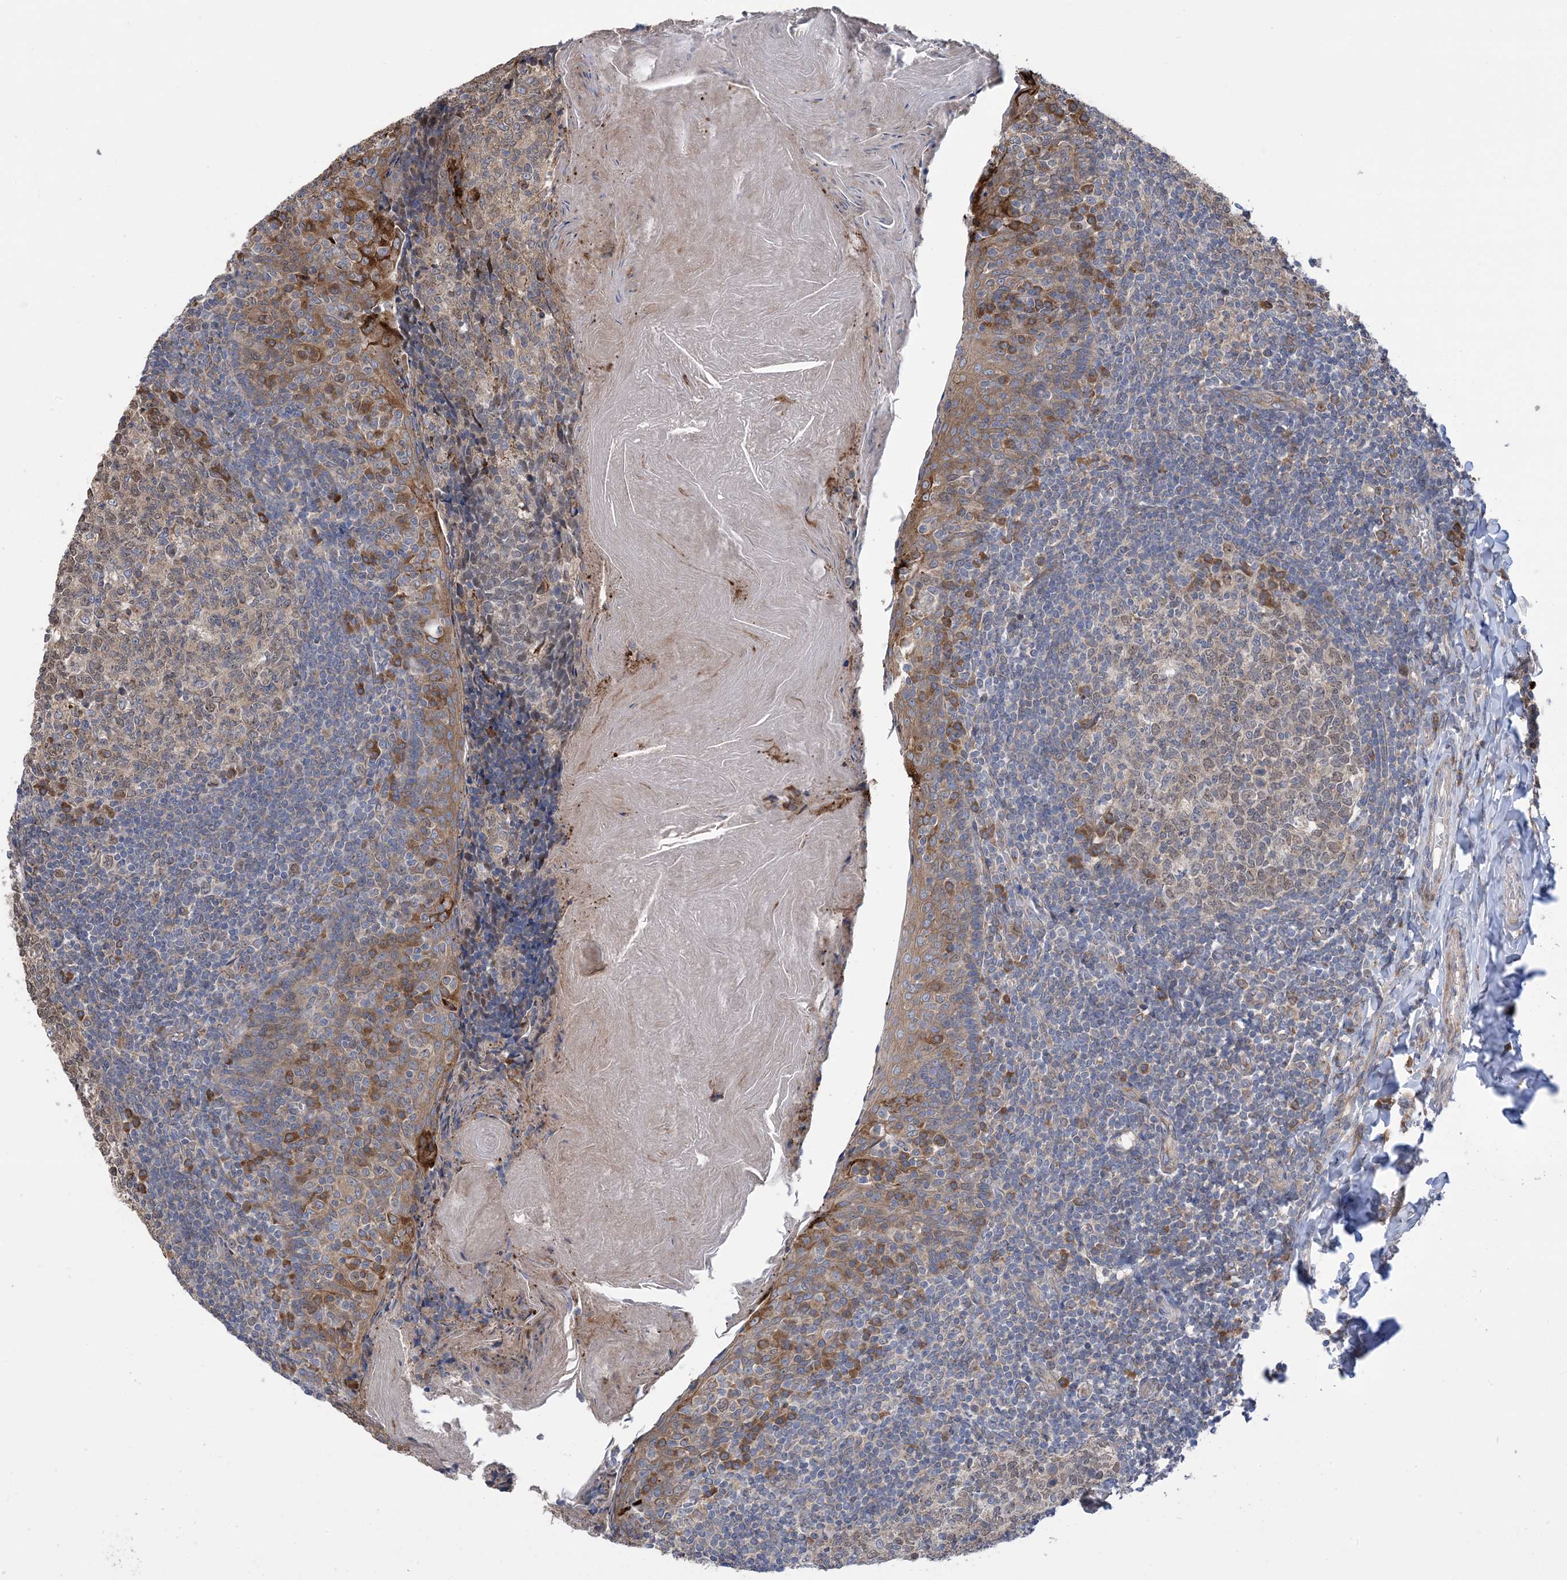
{"staining": {"intensity": "weak", "quantity": "<25%", "location": "cytoplasmic/membranous"}, "tissue": "tonsil", "cell_type": "Germinal center cells", "image_type": "normal", "snomed": [{"axis": "morphology", "description": "Normal tissue, NOS"}, {"axis": "topography", "description": "Tonsil"}], "caption": "Immunohistochemical staining of benign tonsil exhibits no significant expression in germinal center cells.", "gene": "CLEC16A", "patient": {"sex": "female", "age": 19}}